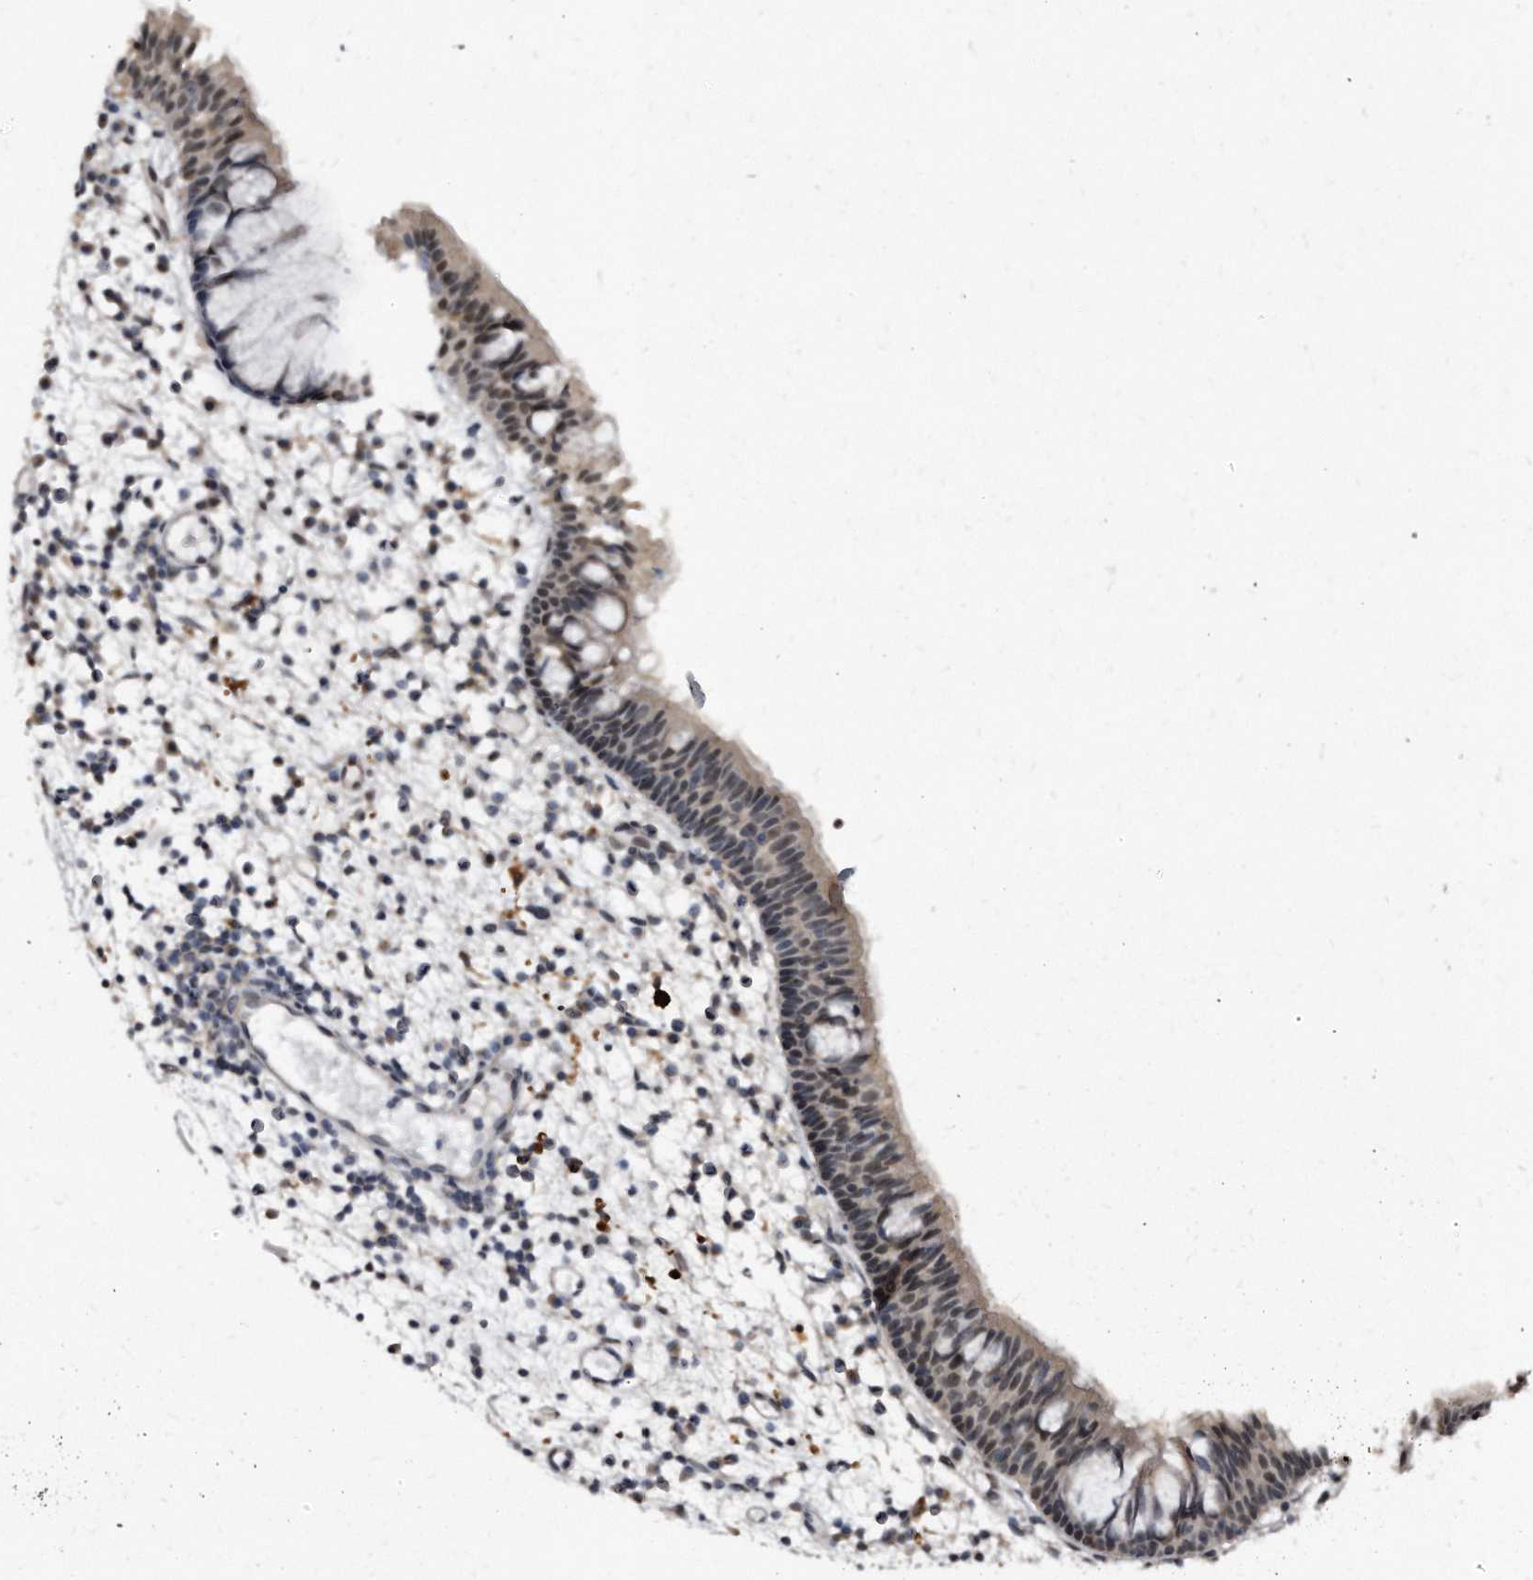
{"staining": {"intensity": "moderate", "quantity": "25%-75%", "location": "cytoplasmic/membranous,nuclear"}, "tissue": "nasopharynx", "cell_type": "Respiratory epithelial cells", "image_type": "normal", "snomed": [{"axis": "morphology", "description": "Normal tissue, NOS"}, {"axis": "morphology", "description": "Inflammation, NOS"}, {"axis": "morphology", "description": "Malignant melanoma, Metastatic site"}, {"axis": "topography", "description": "Nasopharynx"}], "caption": "A brown stain highlights moderate cytoplasmic/membranous,nuclear positivity of a protein in respiratory epithelial cells of normal human nasopharynx. (Stains: DAB in brown, nuclei in blue, Microscopy: brightfield microscopy at high magnification).", "gene": "KLHDC3", "patient": {"sex": "male", "age": 70}}